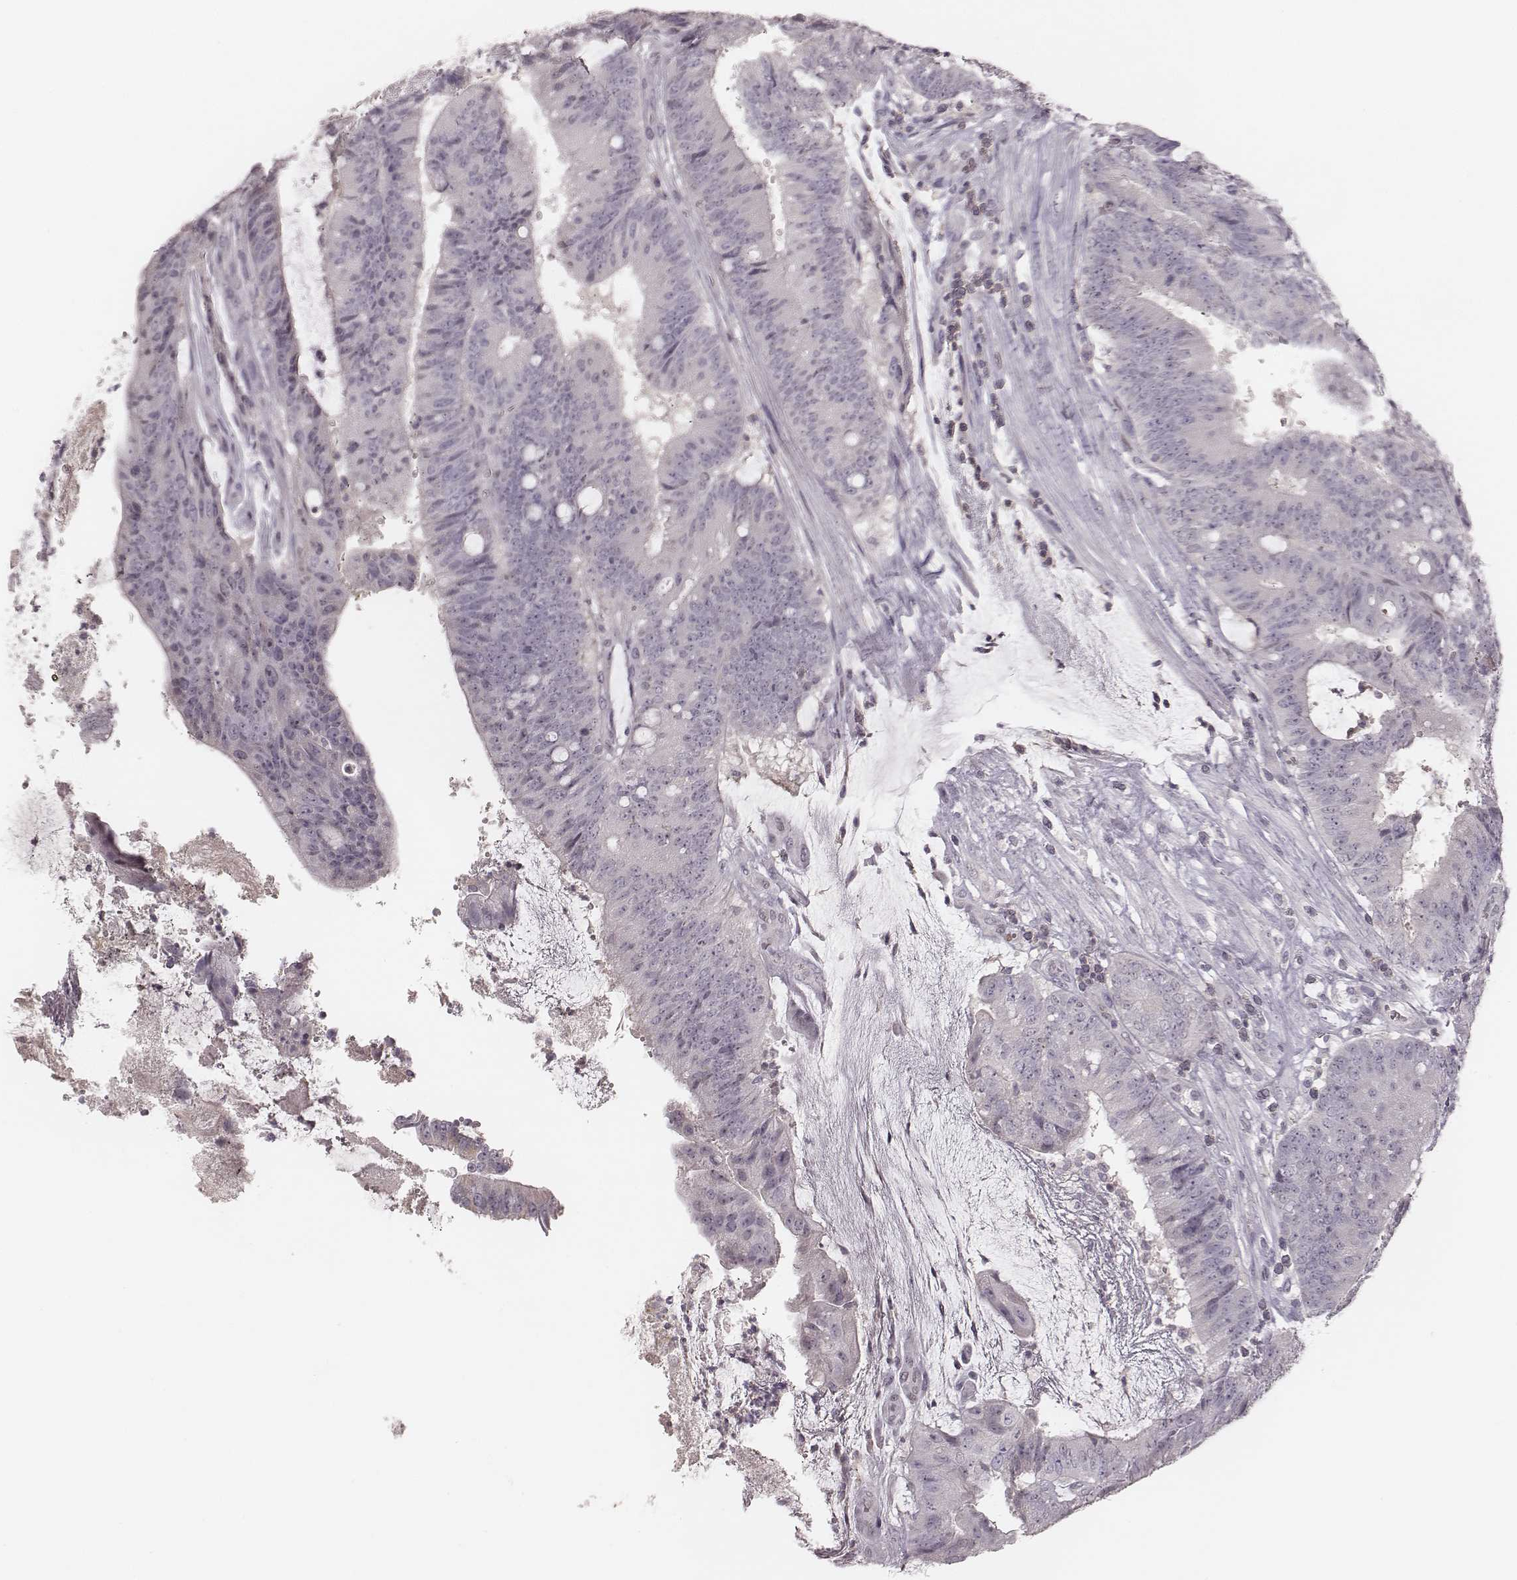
{"staining": {"intensity": "negative", "quantity": "none", "location": "none"}, "tissue": "colorectal cancer", "cell_type": "Tumor cells", "image_type": "cancer", "snomed": [{"axis": "morphology", "description": "Adenocarcinoma, NOS"}, {"axis": "topography", "description": "Colon"}], "caption": "IHC histopathology image of human colorectal cancer (adenocarcinoma) stained for a protein (brown), which exhibits no expression in tumor cells.", "gene": "MSX1", "patient": {"sex": "female", "age": 43}}